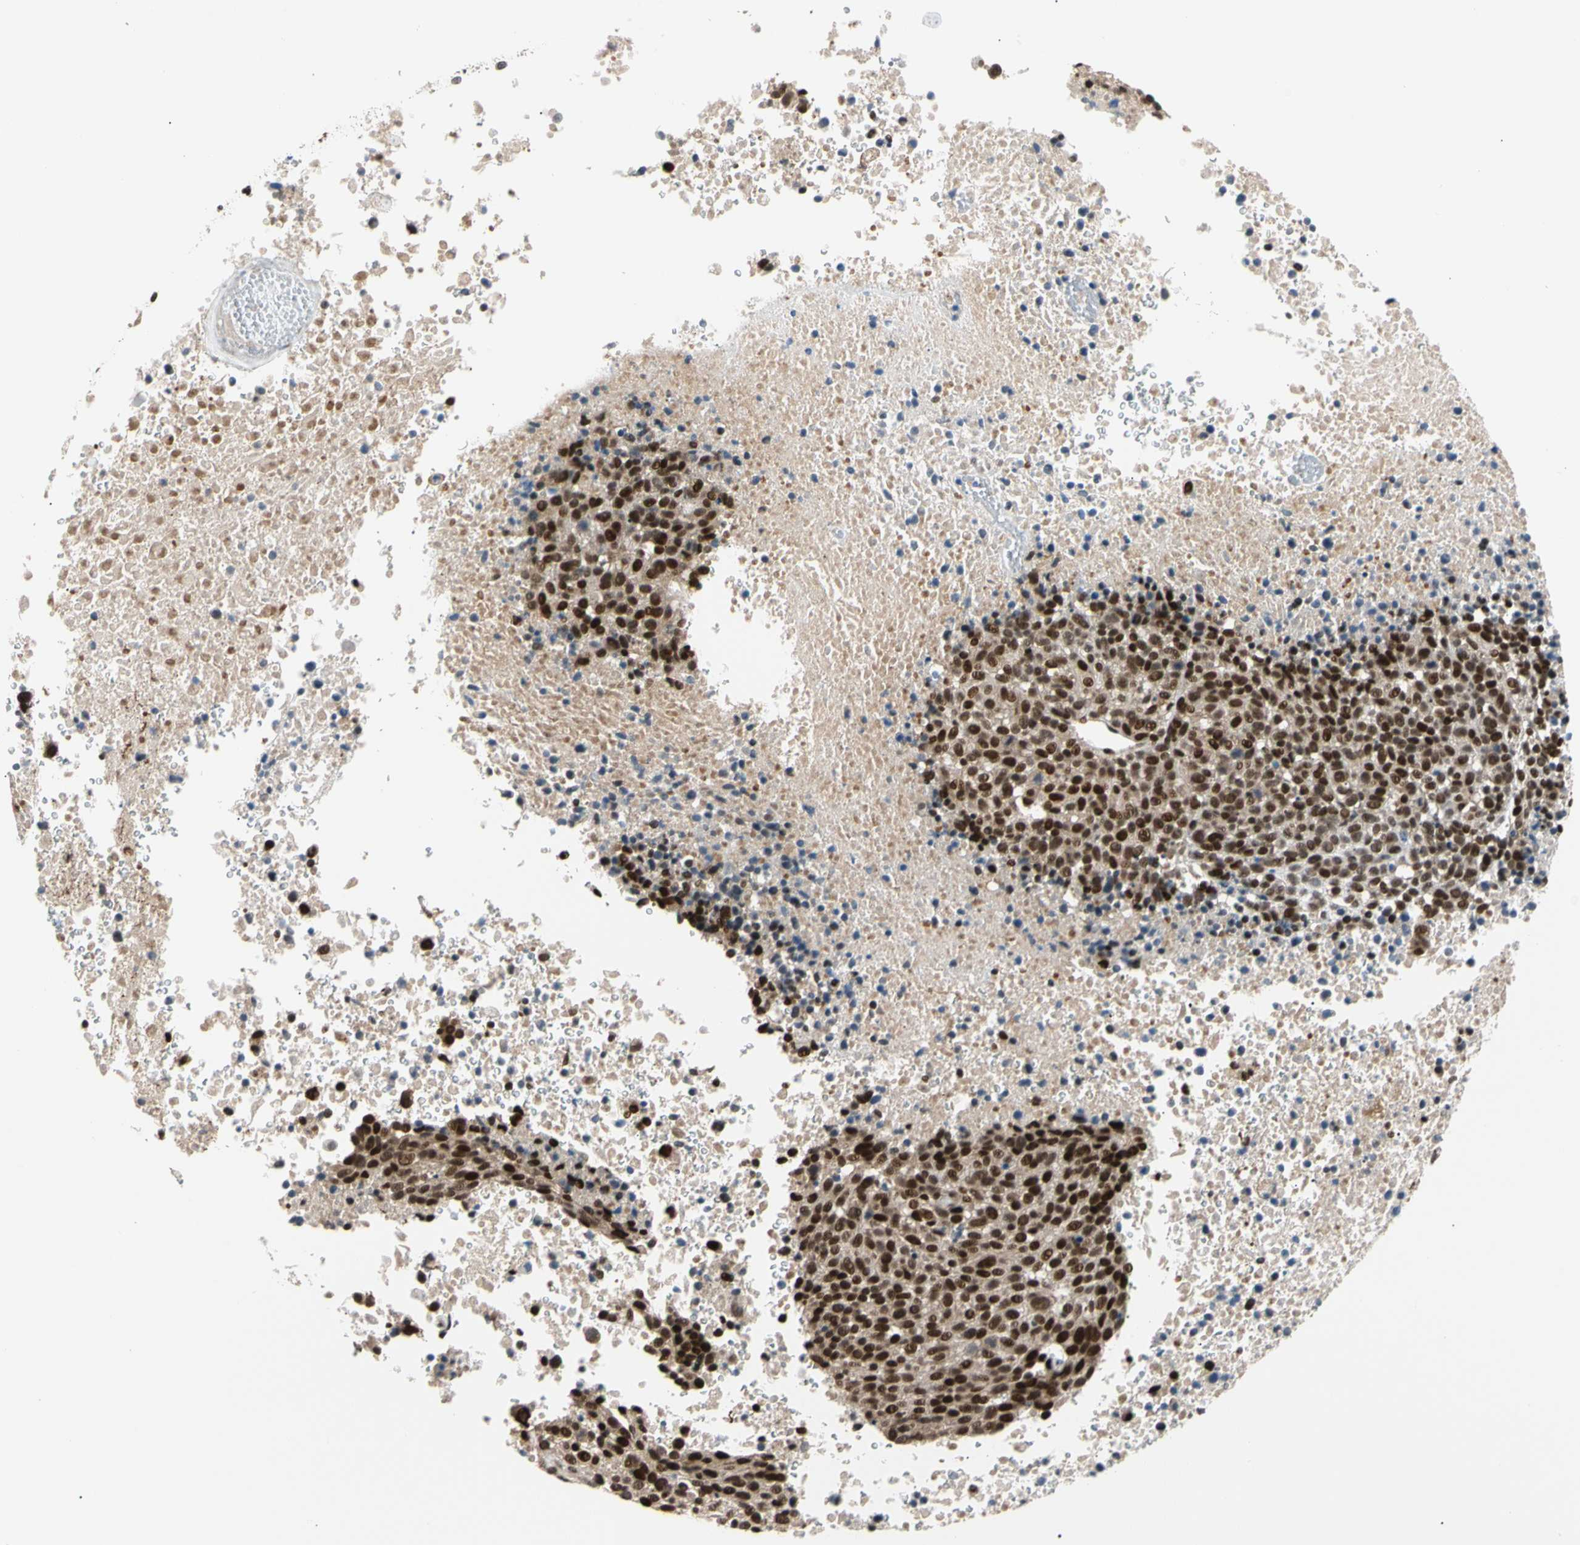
{"staining": {"intensity": "strong", "quantity": ">75%", "location": "nuclear"}, "tissue": "melanoma", "cell_type": "Tumor cells", "image_type": "cancer", "snomed": [{"axis": "morphology", "description": "Malignant melanoma, Metastatic site"}, {"axis": "topography", "description": "Cerebral cortex"}], "caption": "Strong nuclear positivity is identified in about >75% of tumor cells in melanoma.", "gene": "E2F1", "patient": {"sex": "female", "age": 52}}